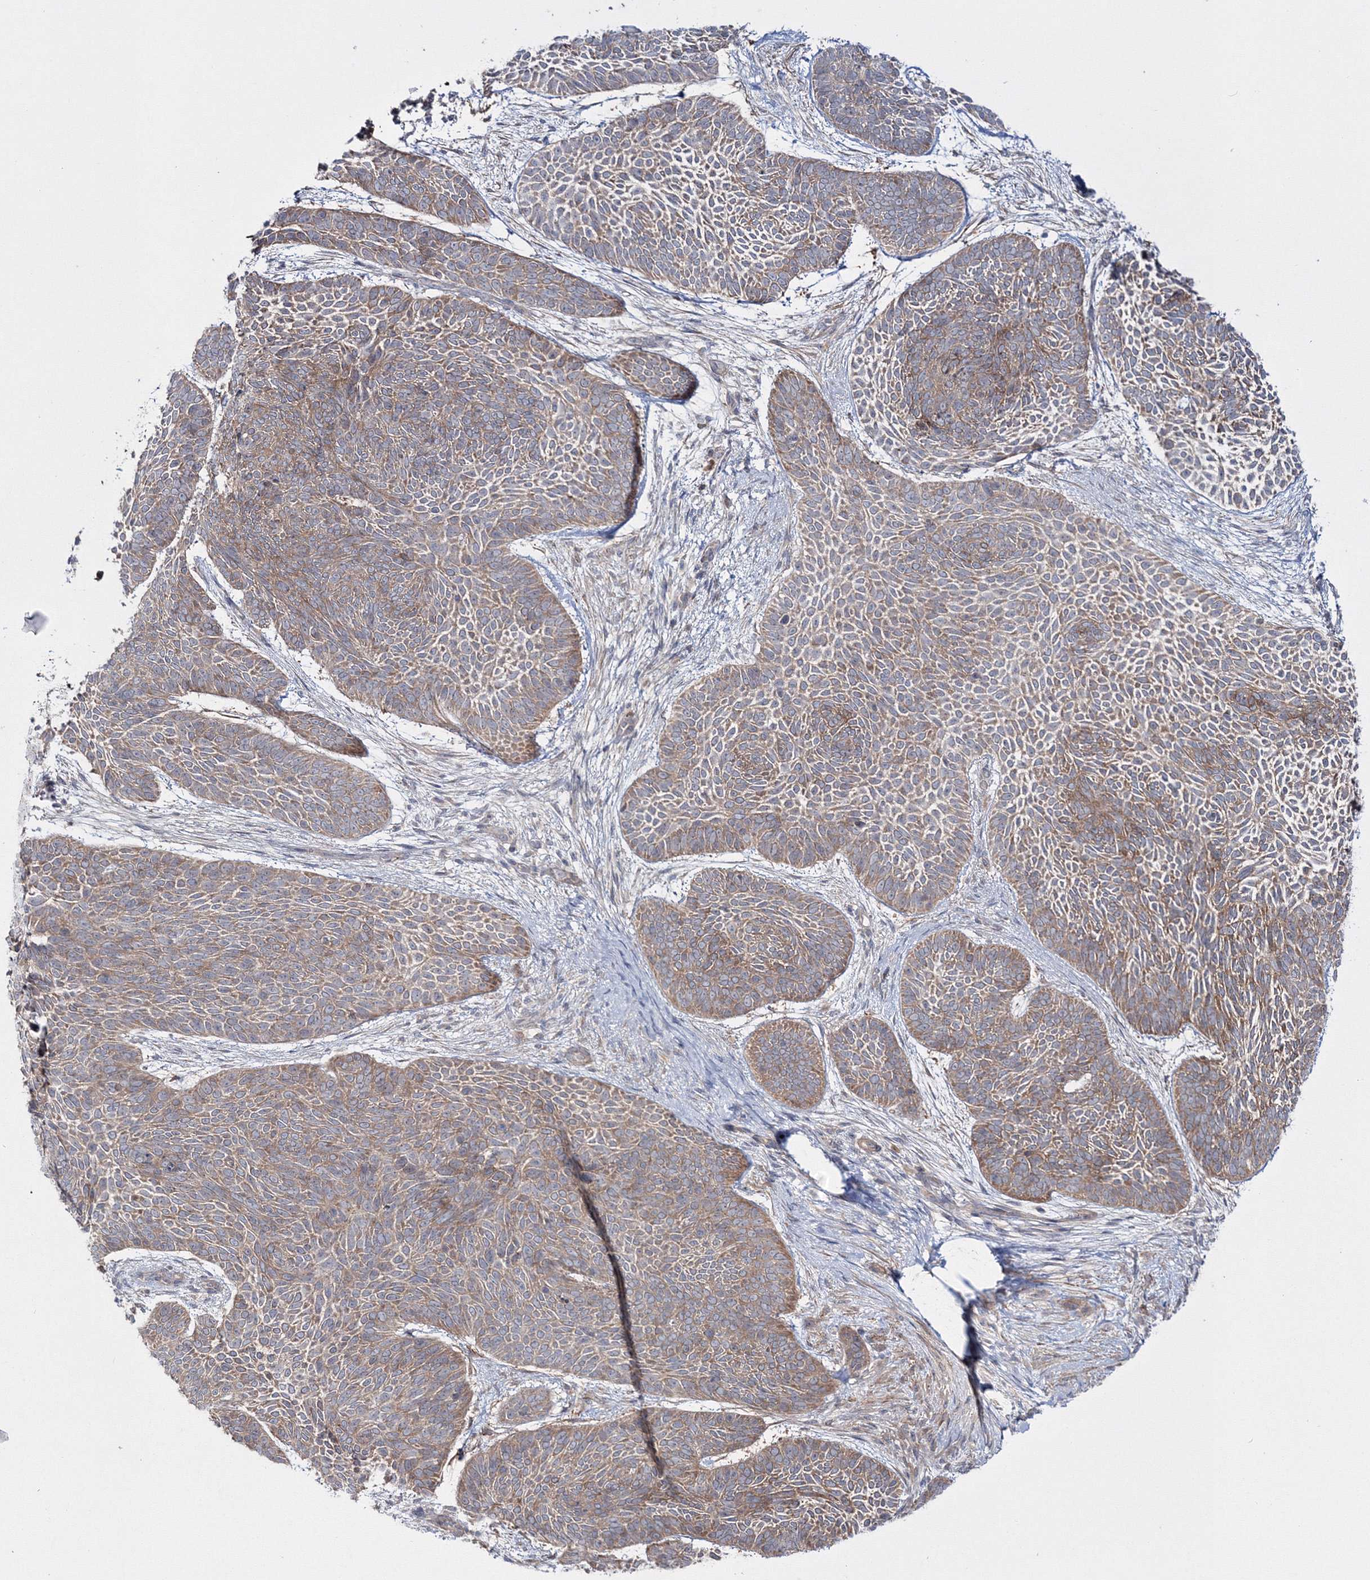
{"staining": {"intensity": "moderate", "quantity": "25%-75%", "location": "cytoplasmic/membranous"}, "tissue": "skin cancer", "cell_type": "Tumor cells", "image_type": "cancer", "snomed": [{"axis": "morphology", "description": "Basal cell carcinoma"}, {"axis": "topography", "description": "Skin"}], "caption": "High-power microscopy captured an IHC histopathology image of skin cancer, revealing moderate cytoplasmic/membranous expression in about 25%-75% of tumor cells.", "gene": "IPMK", "patient": {"sex": "male", "age": 85}}